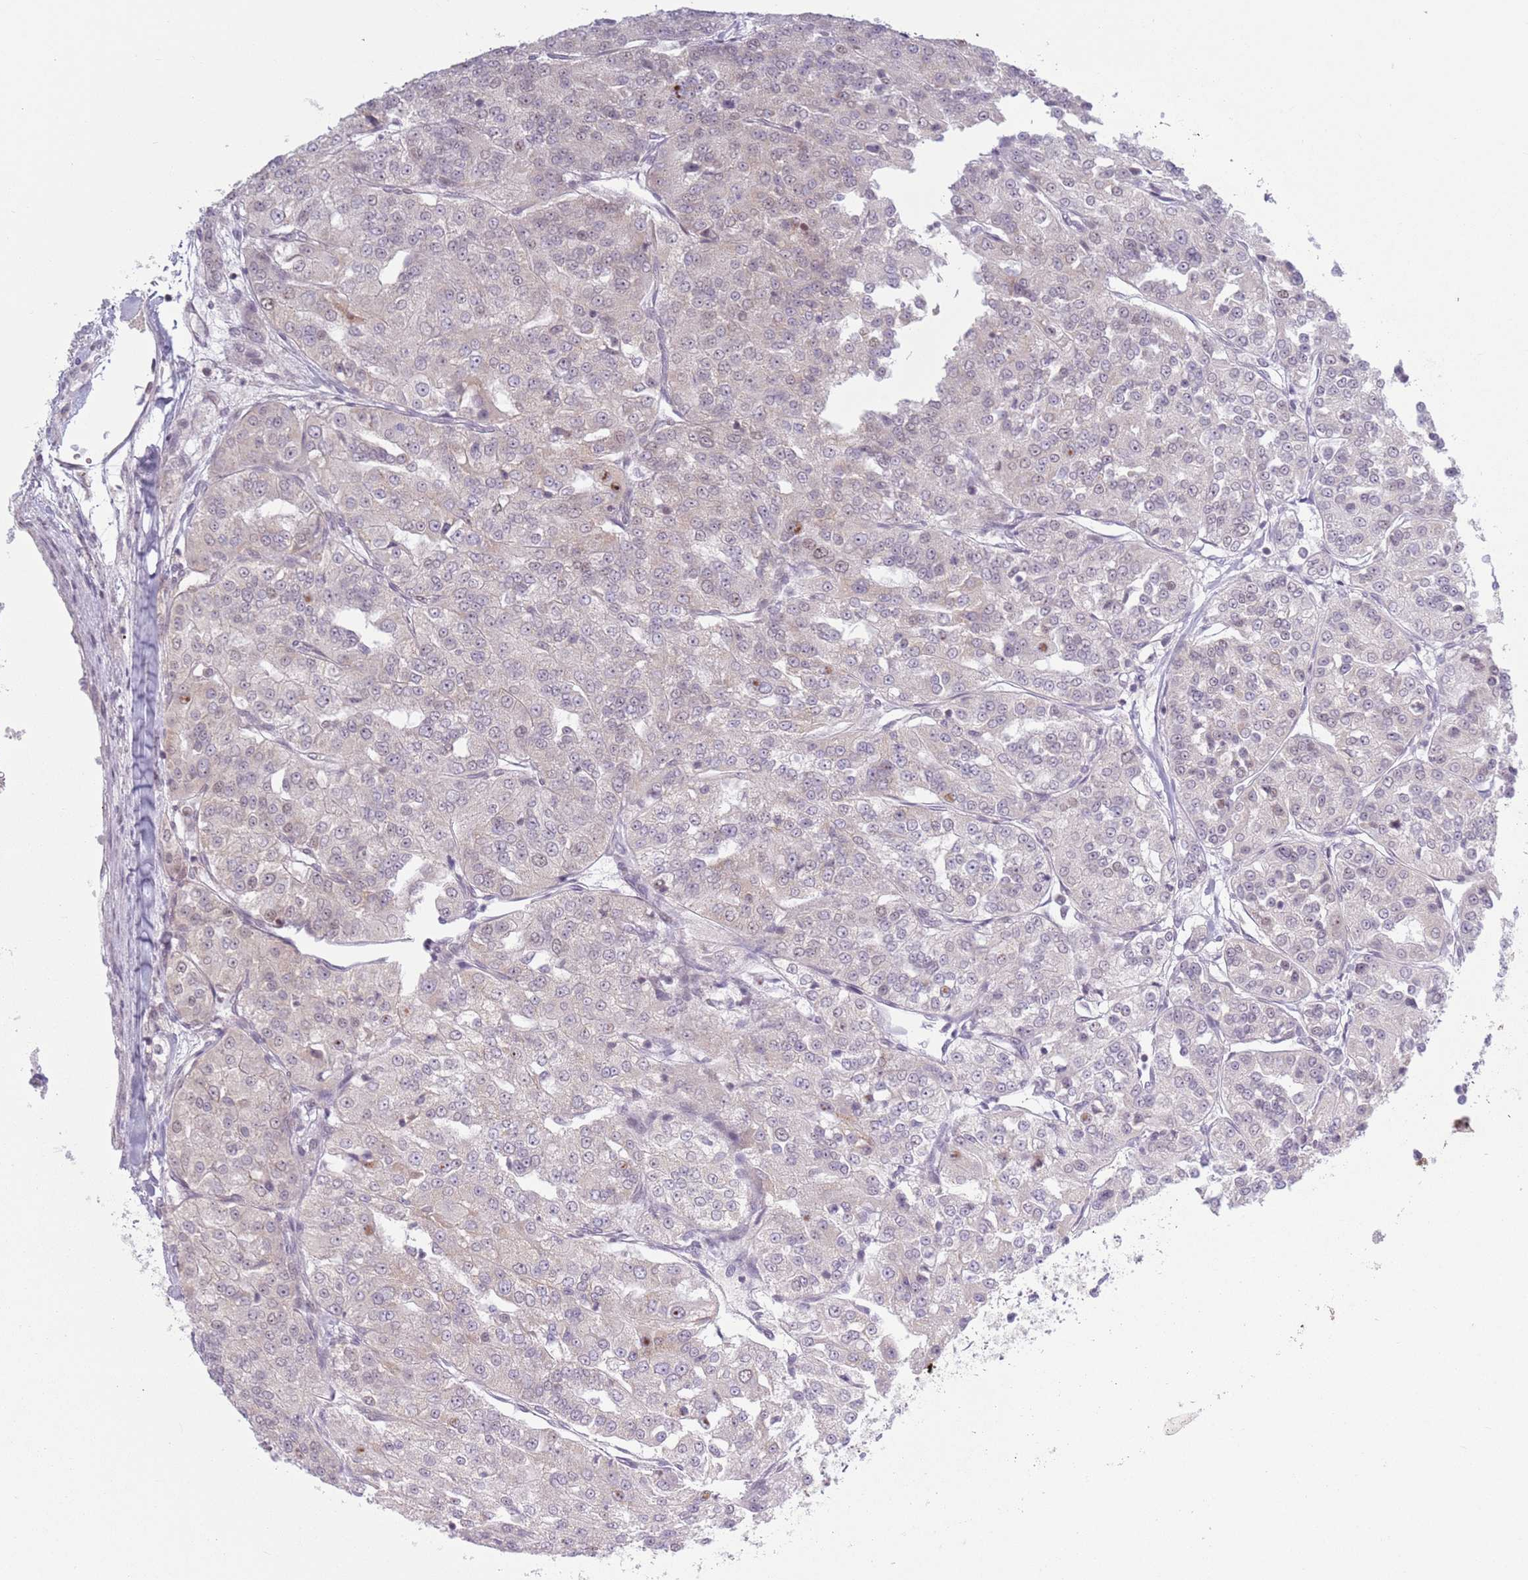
{"staining": {"intensity": "negative", "quantity": "none", "location": "none"}, "tissue": "renal cancer", "cell_type": "Tumor cells", "image_type": "cancer", "snomed": [{"axis": "morphology", "description": "Adenocarcinoma, NOS"}, {"axis": "topography", "description": "Kidney"}], "caption": "Human renal cancer (adenocarcinoma) stained for a protein using IHC shows no positivity in tumor cells.", "gene": "MRPL34", "patient": {"sex": "female", "age": 63}}